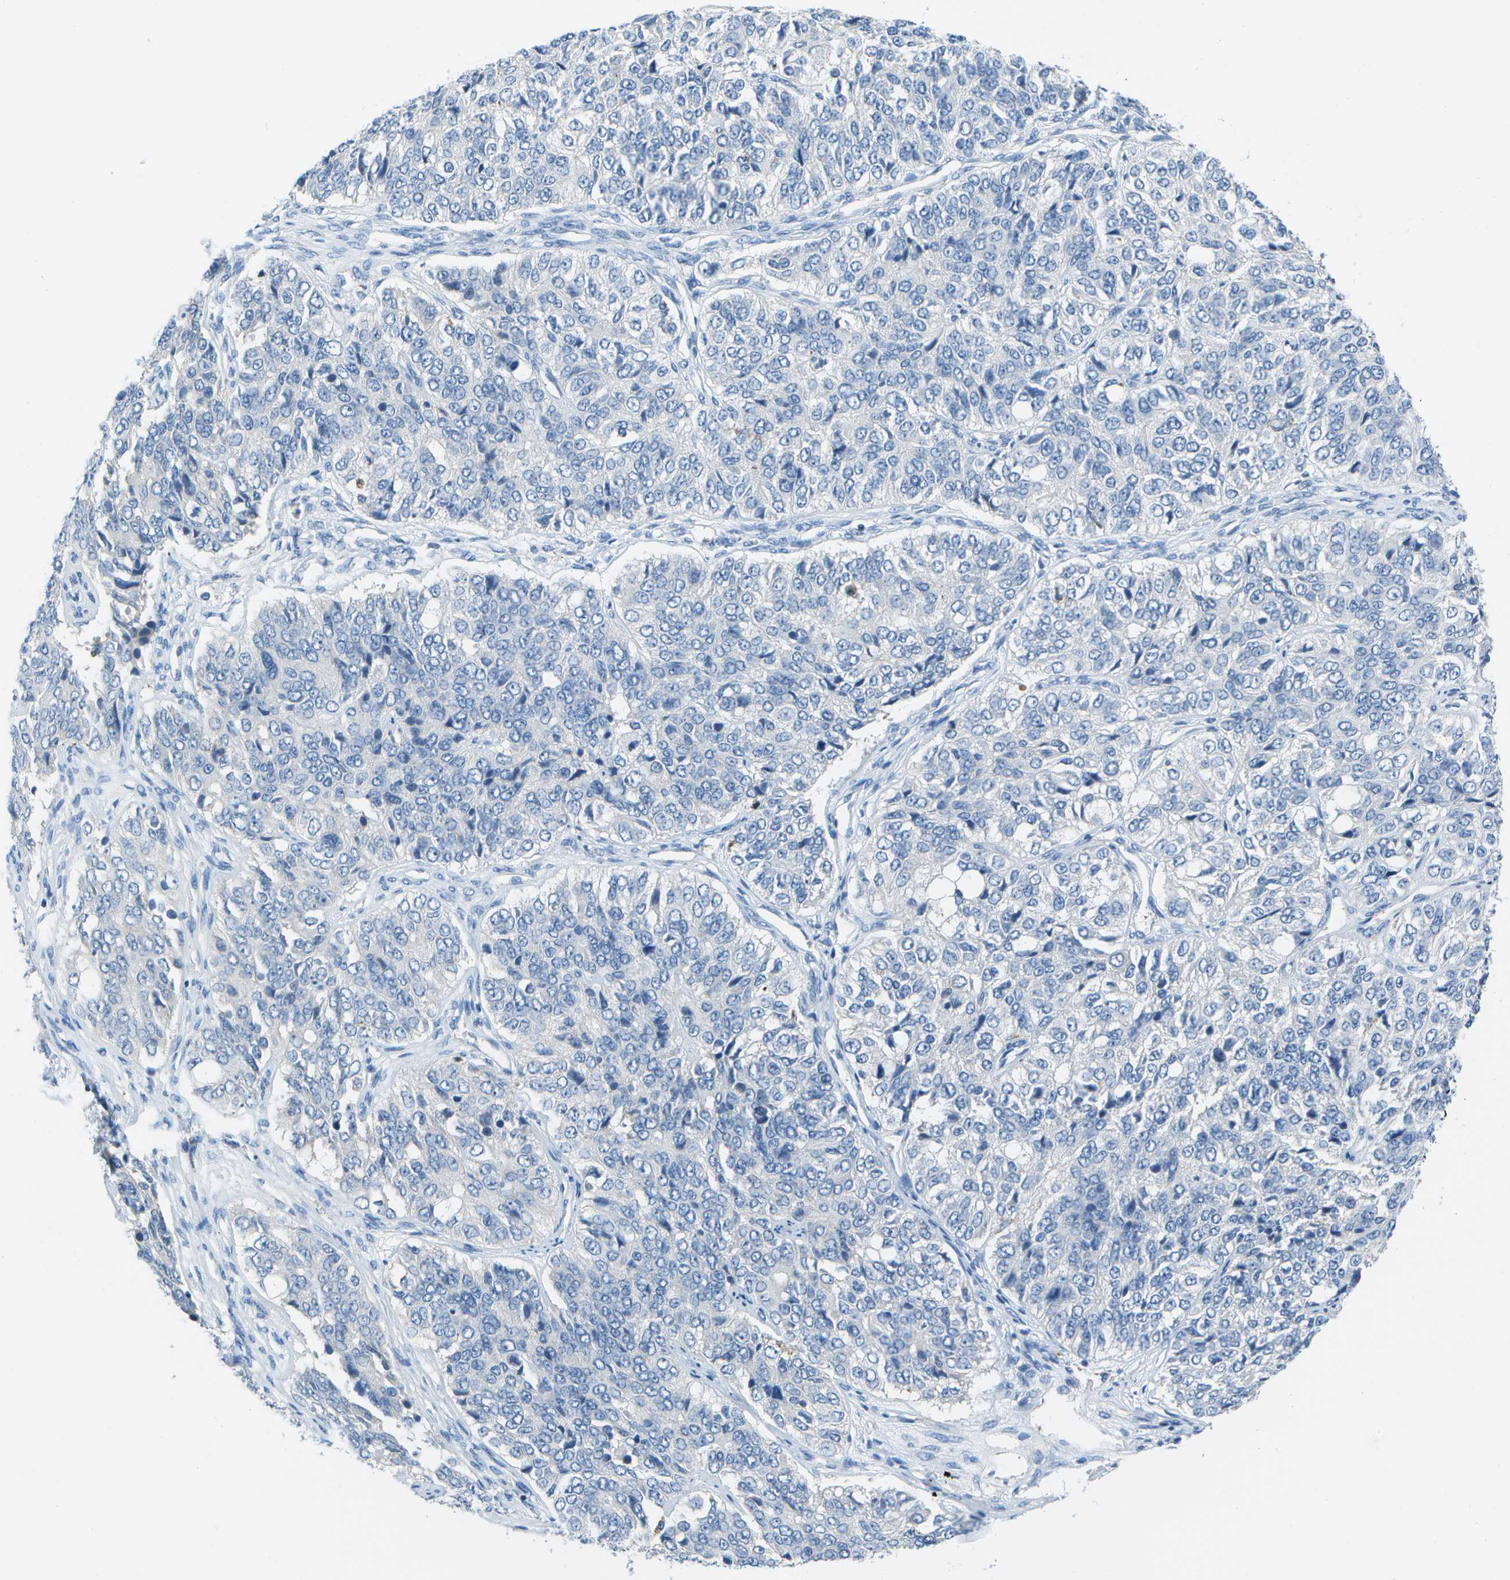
{"staining": {"intensity": "negative", "quantity": "none", "location": "none"}, "tissue": "ovarian cancer", "cell_type": "Tumor cells", "image_type": "cancer", "snomed": [{"axis": "morphology", "description": "Carcinoma, endometroid"}, {"axis": "topography", "description": "Ovary"}], "caption": "A high-resolution histopathology image shows IHC staining of endometroid carcinoma (ovarian), which demonstrates no significant positivity in tumor cells.", "gene": "DCT", "patient": {"sex": "female", "age": 51}}